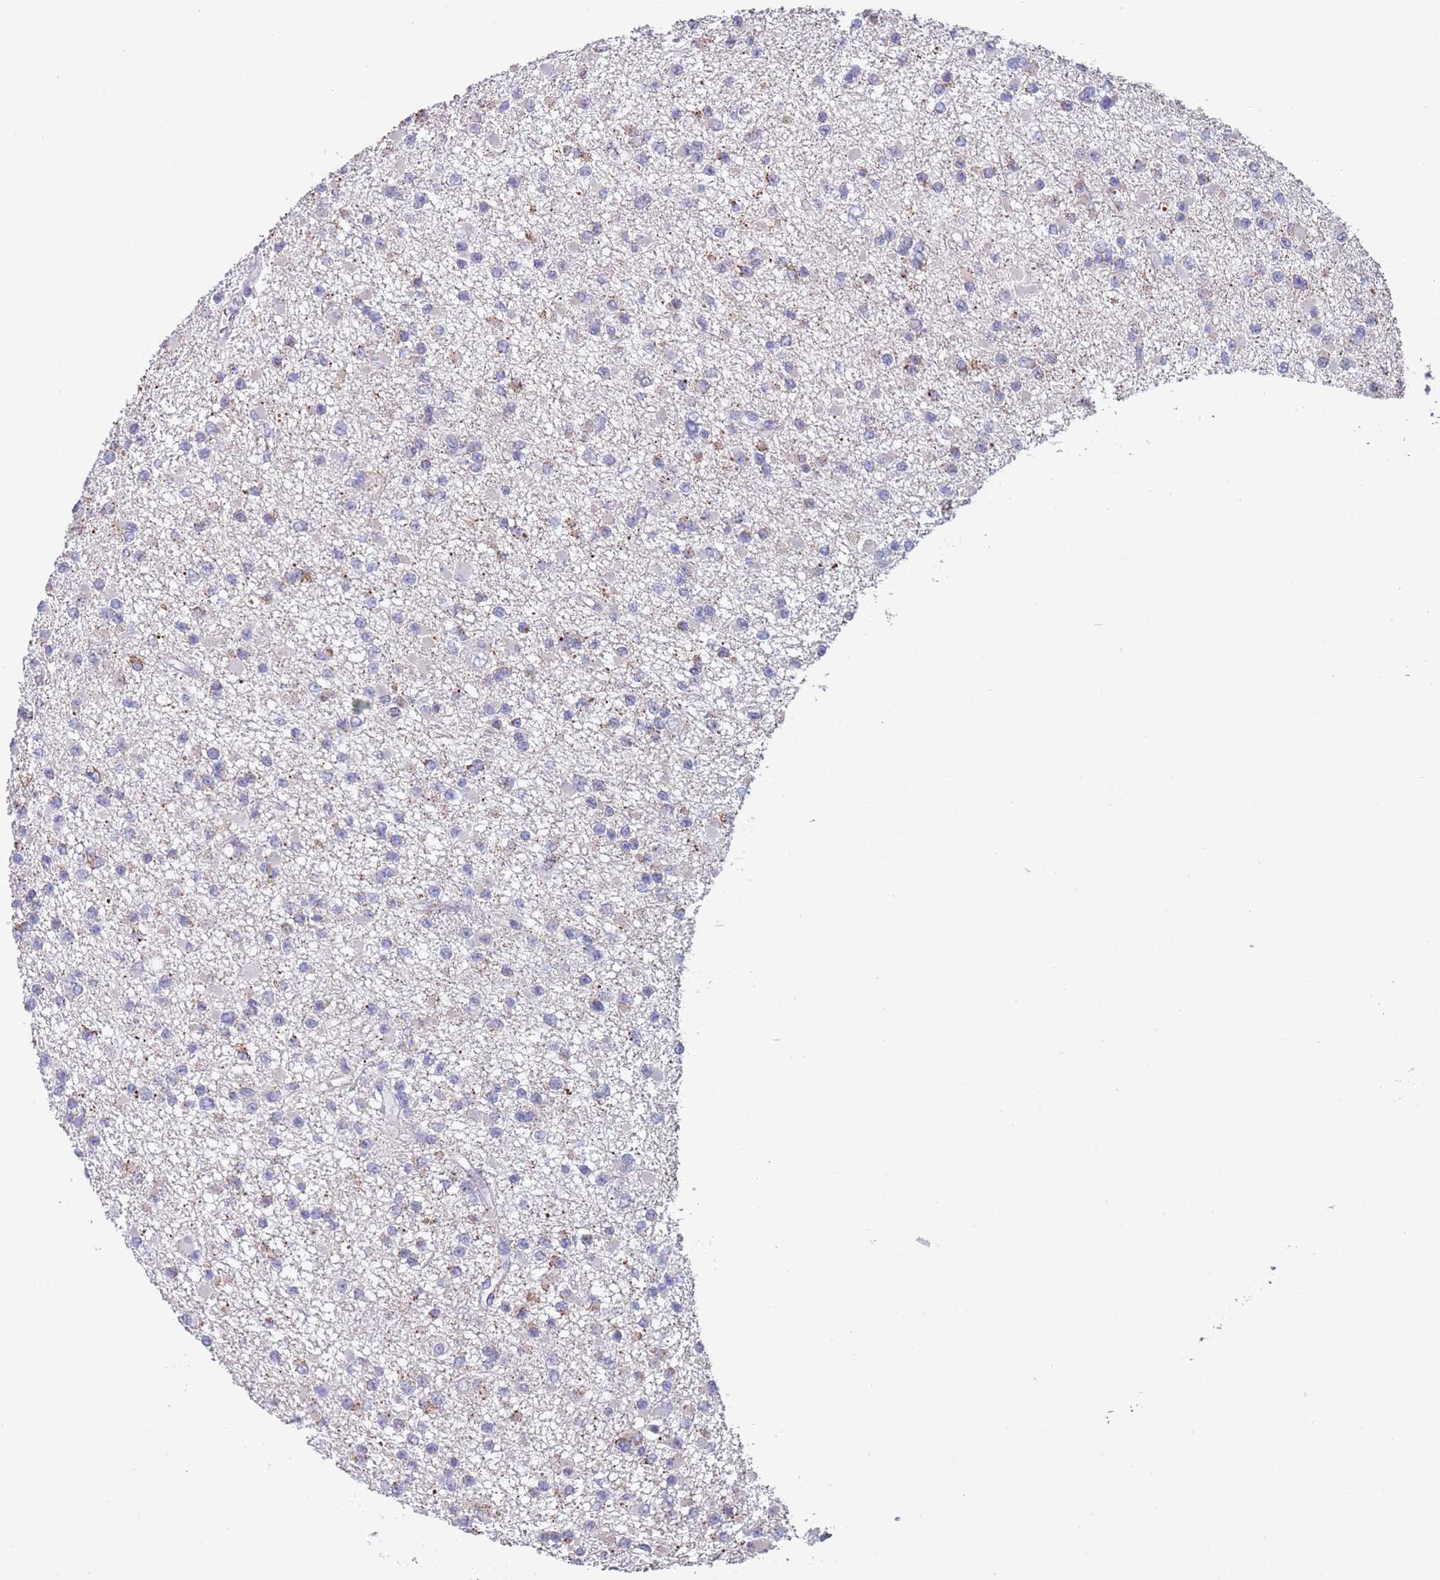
{"staining": {"intensity": "weak", "quantity": "<25%", "location": "cytoplasmic/membranous"}, "tissue": "glioma", "cell_type": "Tumor cells", "image_type": "cancer", "snomed": [{"axis": "morphology", "description": "Glioma, malignant, Low grade"}, {"axis": "topography", "description": "Brain"}], "caption": "This is an IHC image of human glioma. There is no positivity in tumor cells.", "gene": "SPIRE2", "patient": {"sex": "female", "age": 22}}